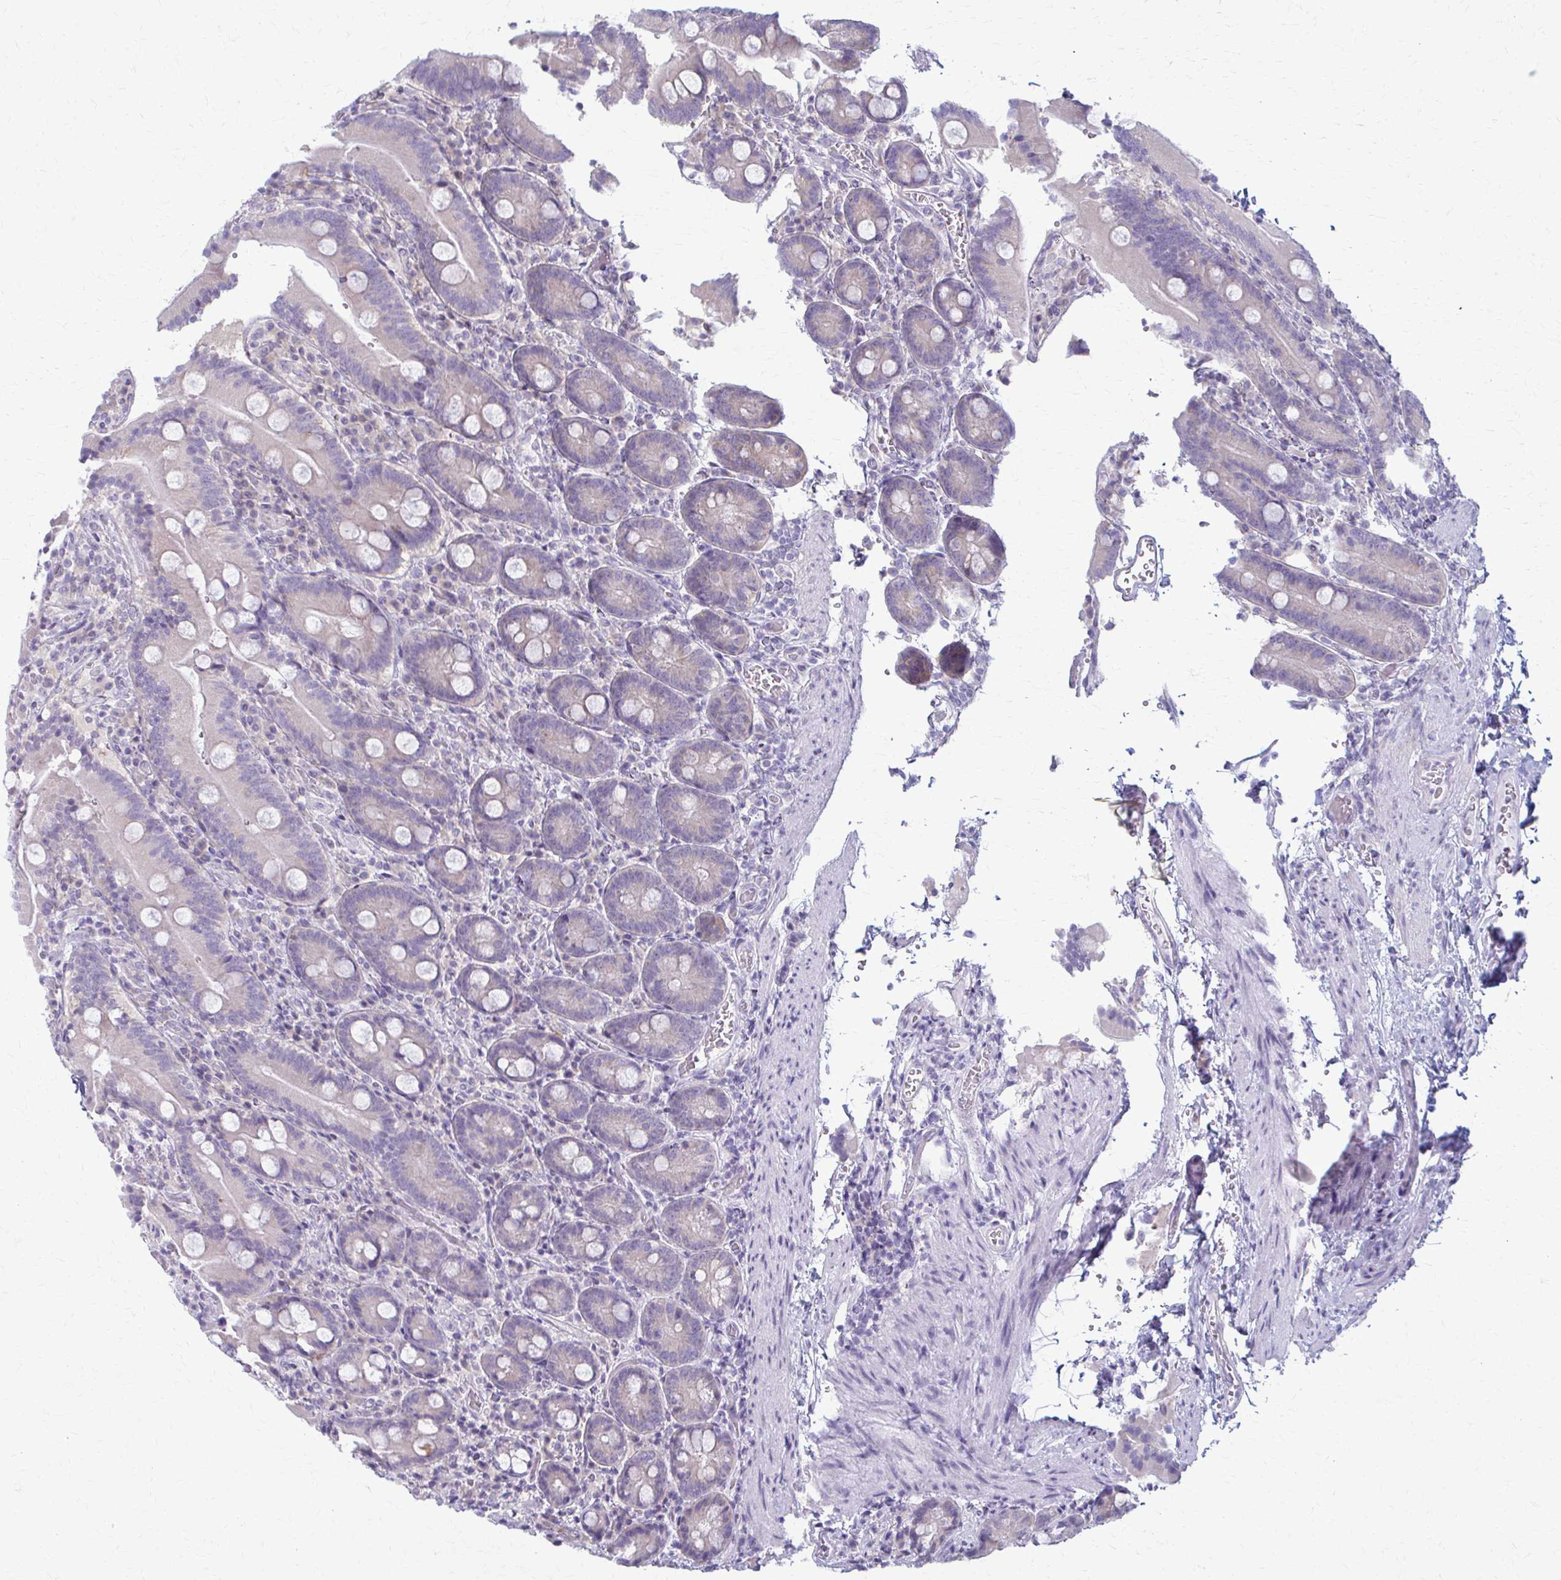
{"staining": {"intensity": "negative", "quantity": "none", "location": "none"}, "tissue": "duodenum", "cell_type": "Glandular cells", "image_type": "normal", "snomed": [{"axis": "morphology", "description": "Normal tissue, NOS"}, {"axis": "topography", "description": "Duodenum"}], "caption": "The photomicrograph reveals no staining of glandular cells in unremarkable duodenum. The staining is performed using DAB brown chromogen with nuclei counter-stained in using hematoxylin.", "gene": "PRKRA", "patient": {"sex": "female", "age": 62}}